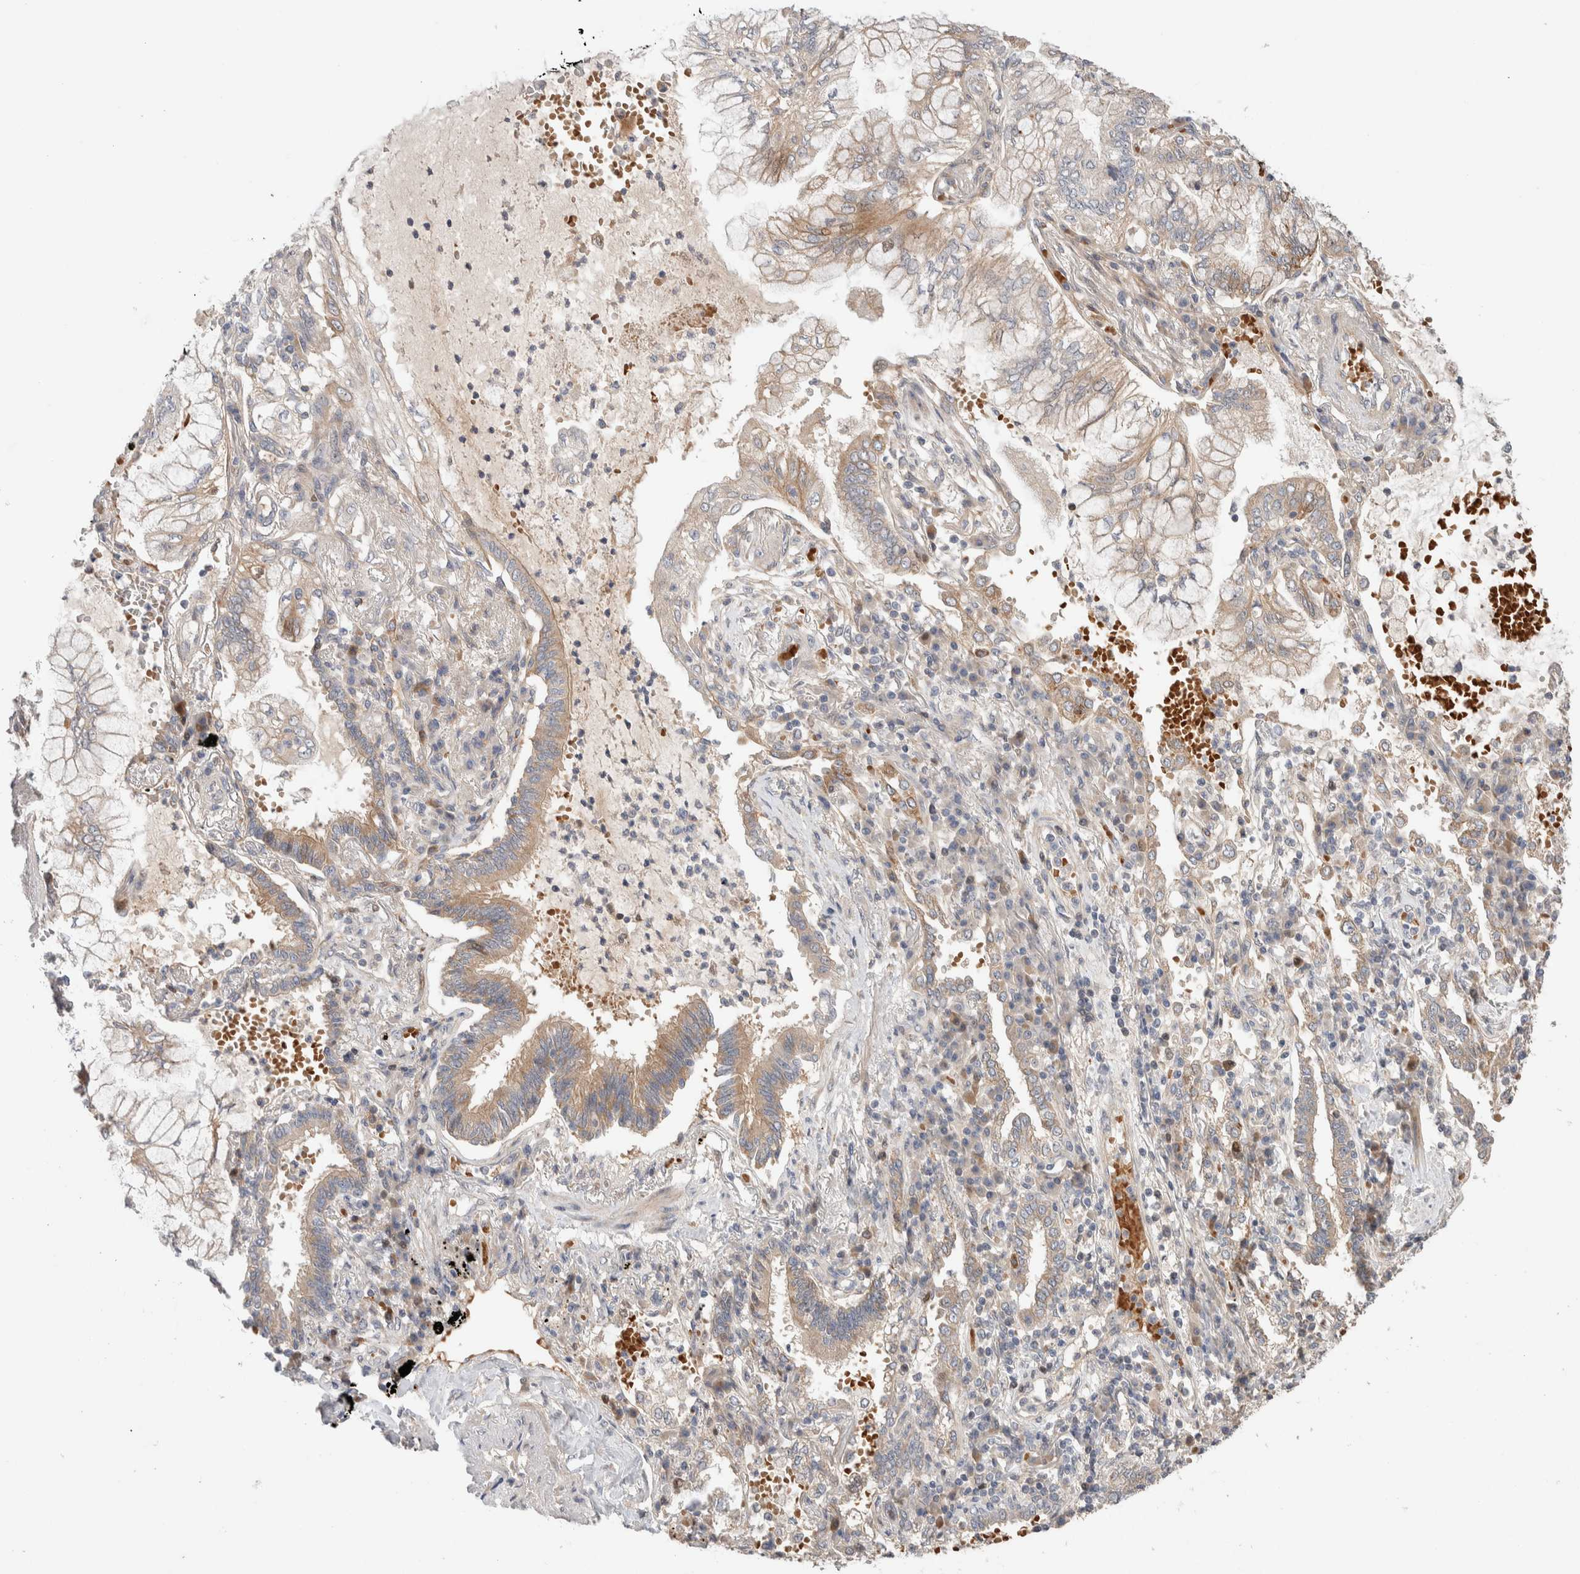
{"staining": {"intensity": "weak", "quantity": "25%-75%", "location": "cytoplasmic/membranous"}, "tissue": "lung cancer", "cell_type": "Tumor cells", "image_type": "cancer", "snomed": [{"axis": "morphology", "description": "Adenocarcinoma, NOS"}, {"axis": "topography", "description": "Lung"}], "caption": "Protein expression analysis of human adenocarcinoma (lung) reveals weak cytoplasmic/membranous expression in approximately 25%-75% of tumor cells.", "gene": "CASK", "patient": {"sex": "female", "age": 70}}